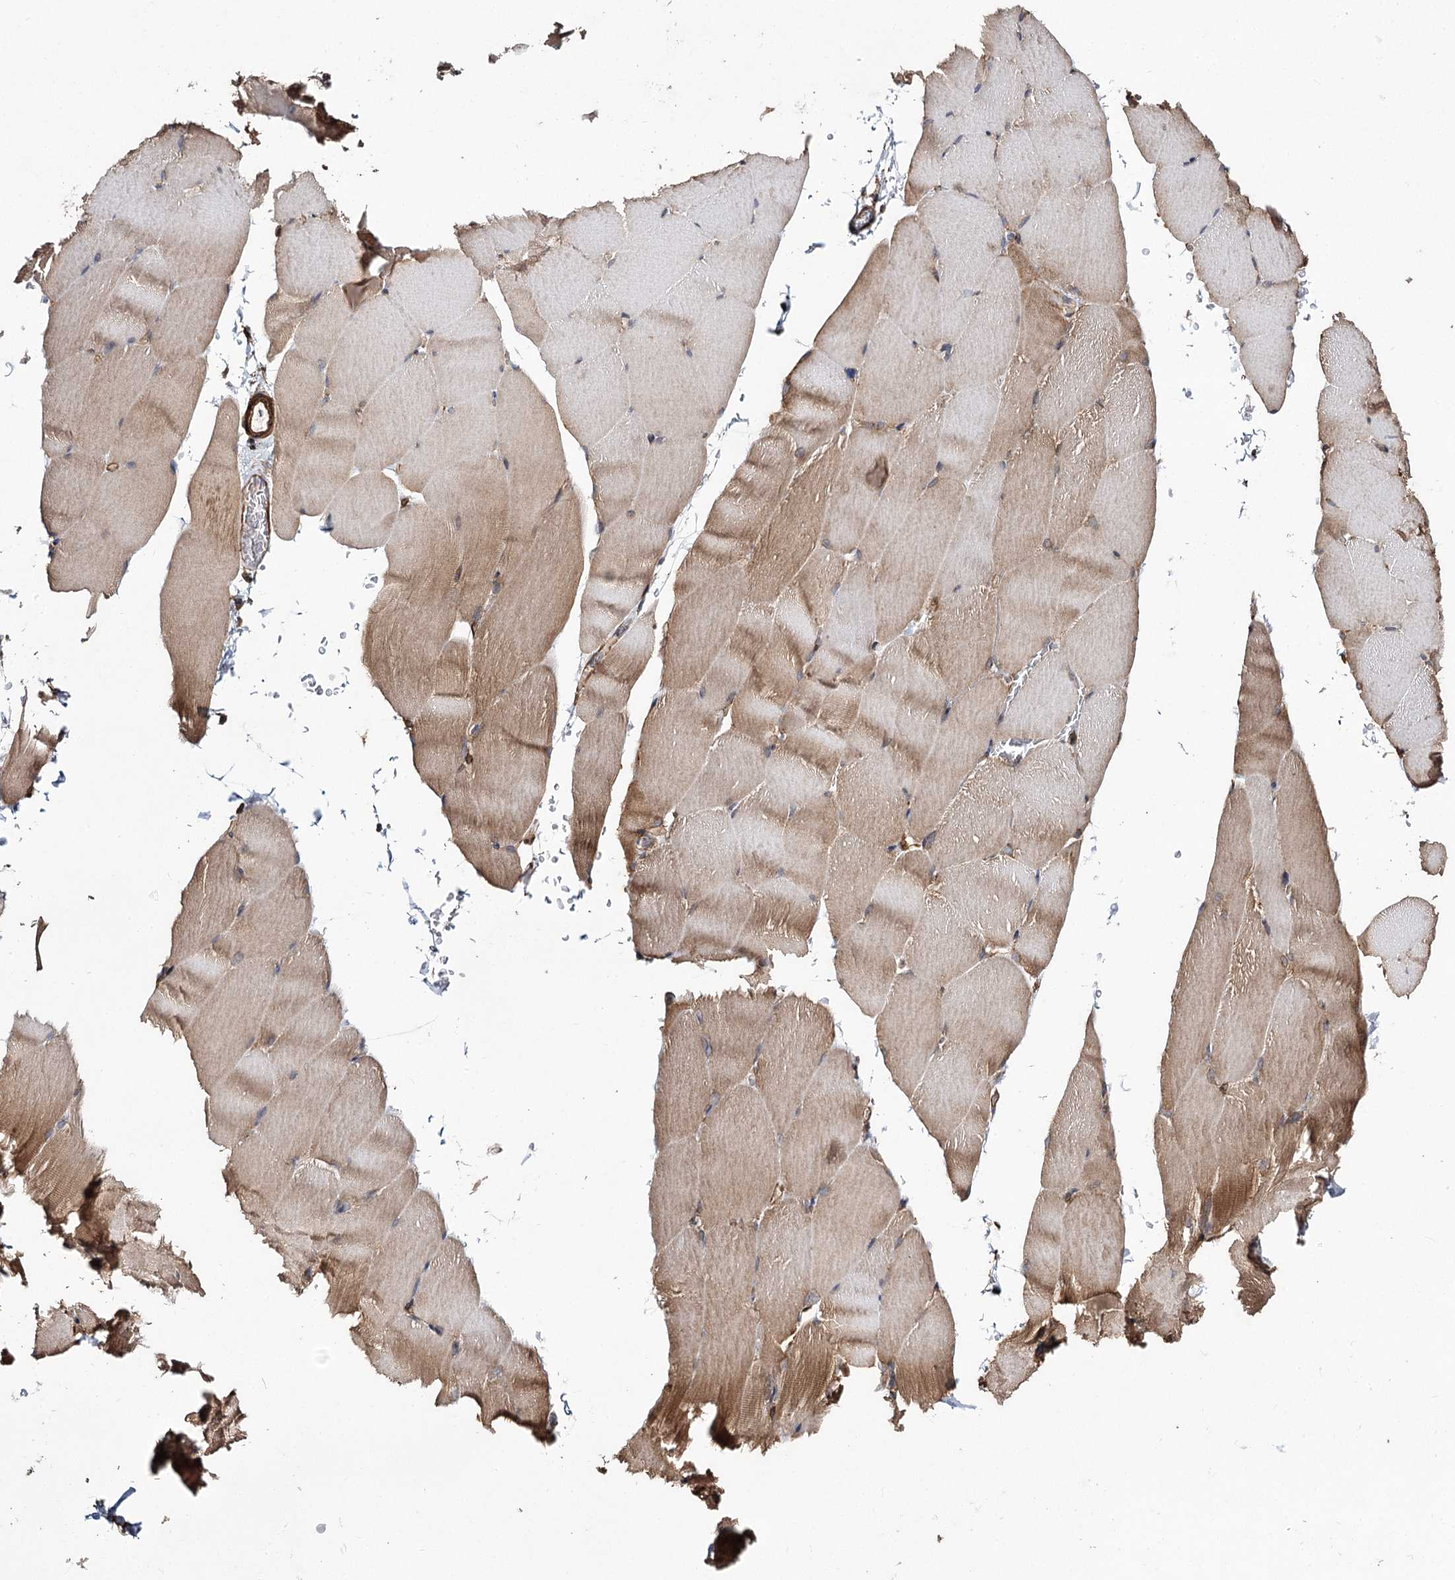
{"staining": {"intensity": "moderate", "quantity": ">75%", "location": "cytoplasmic/membranous"}, "tissue": "skeletal muscle", "cell_type": "Myocytes", "image_type": "normal", "snomed": [{"axis": "morphology", "description": "Normal tissue, NOS"}, {"axis": "topography", "description": "Skeletal muscle"}, {"axis": "topography", "description": "Parathyroid gland"}], "caption": "Brown immunohistochemical staining in normal human skeletal muscle displays moderate cytoplasmic/membranous staining in approximately >75% of myocytes.", "gene": "MYO1C", "patient": {"sex": "female", "age": 37}}